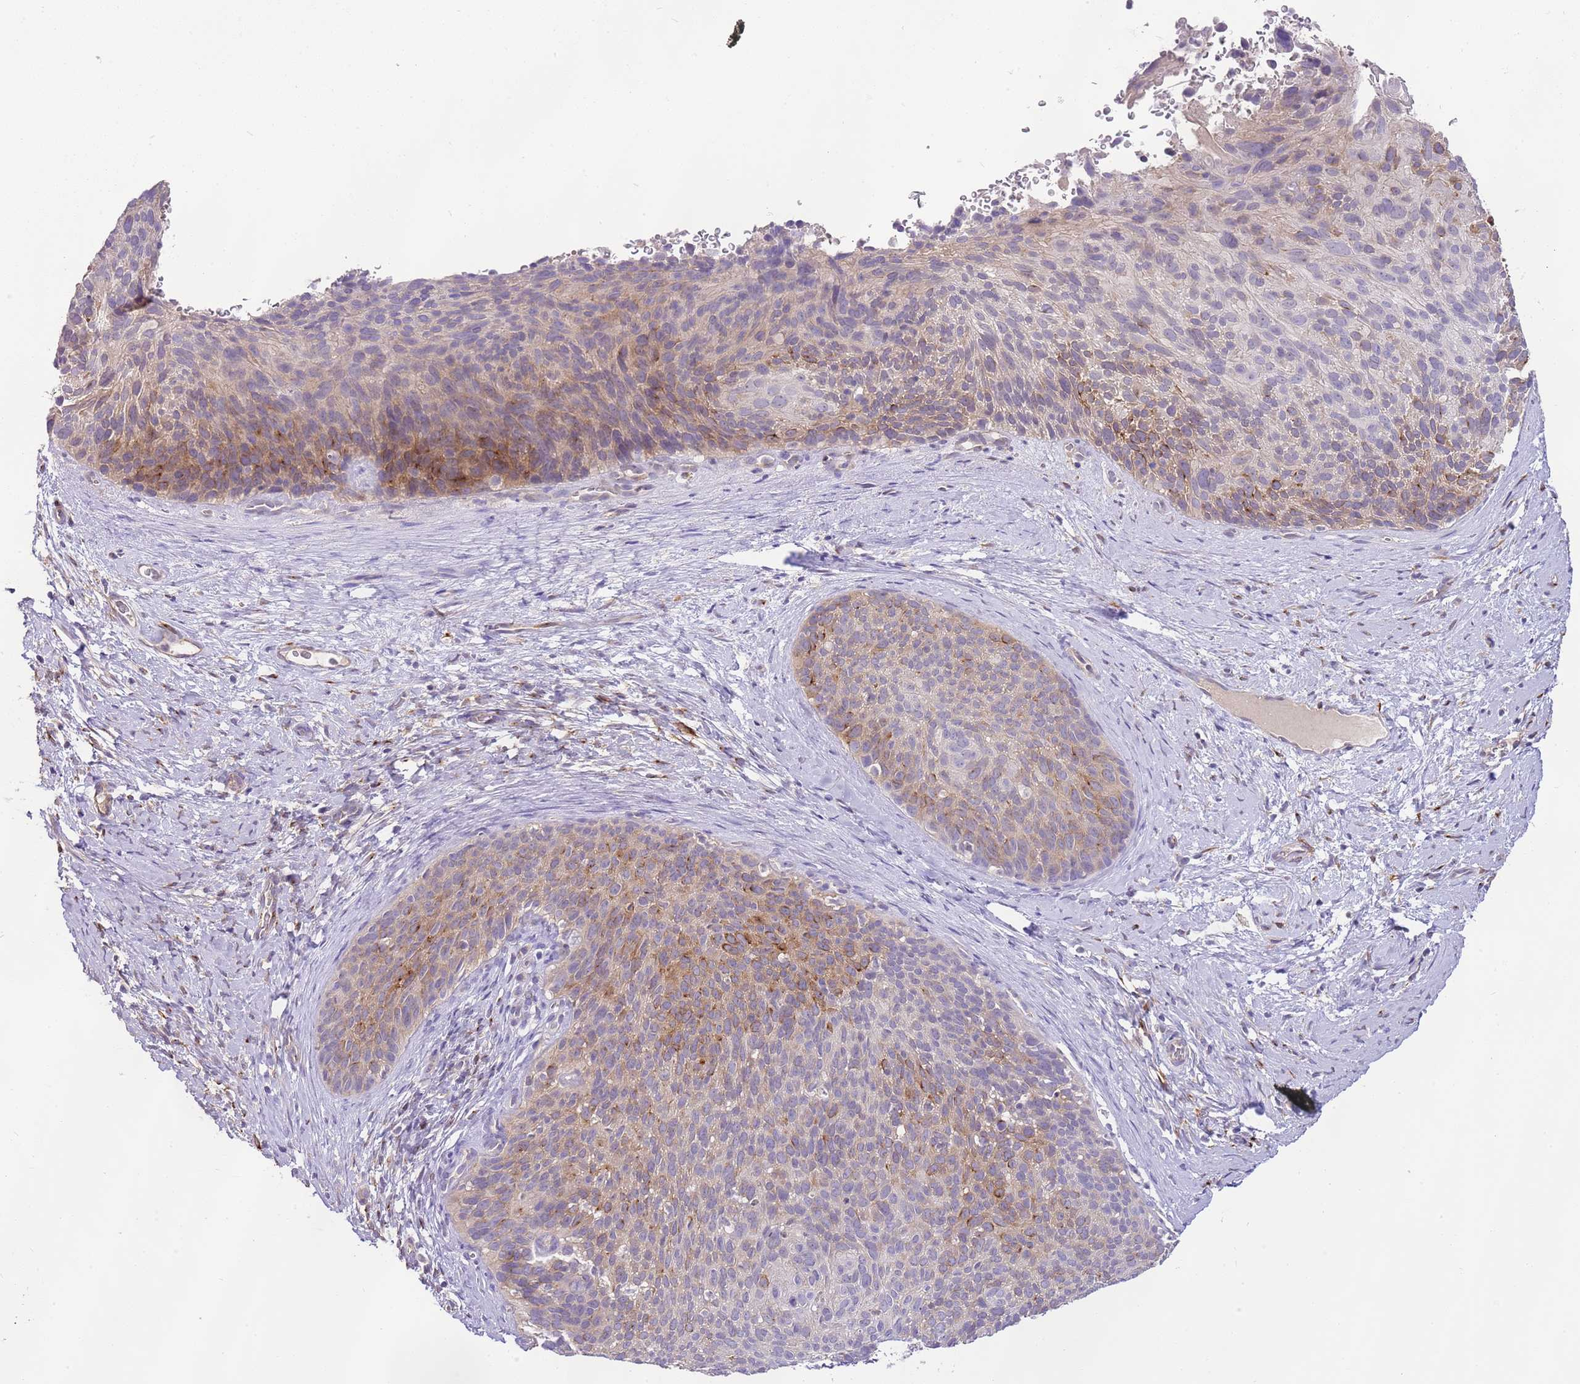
{"staining": {"intensity": "moderate", "quantity": "<25%", "location": "cytoplasmic/membranous"}, "tissue": "cervical cancer", "cell_type": "Tumor cells", "image_type": "cancer", "snomed": [{"axis": "morphology", "description": "Squamous cell carcinoma, NOS"}, {"axis": "topography", "description": "Cervix"}], "caption": "A brown stain labels moderate cytoplasmic/membranous staining of a protein in cervical cancer (squamous cell carcinoma) tumor cells.", "gene": "RFK", "patient": {"sex": "female", "age": 80}}